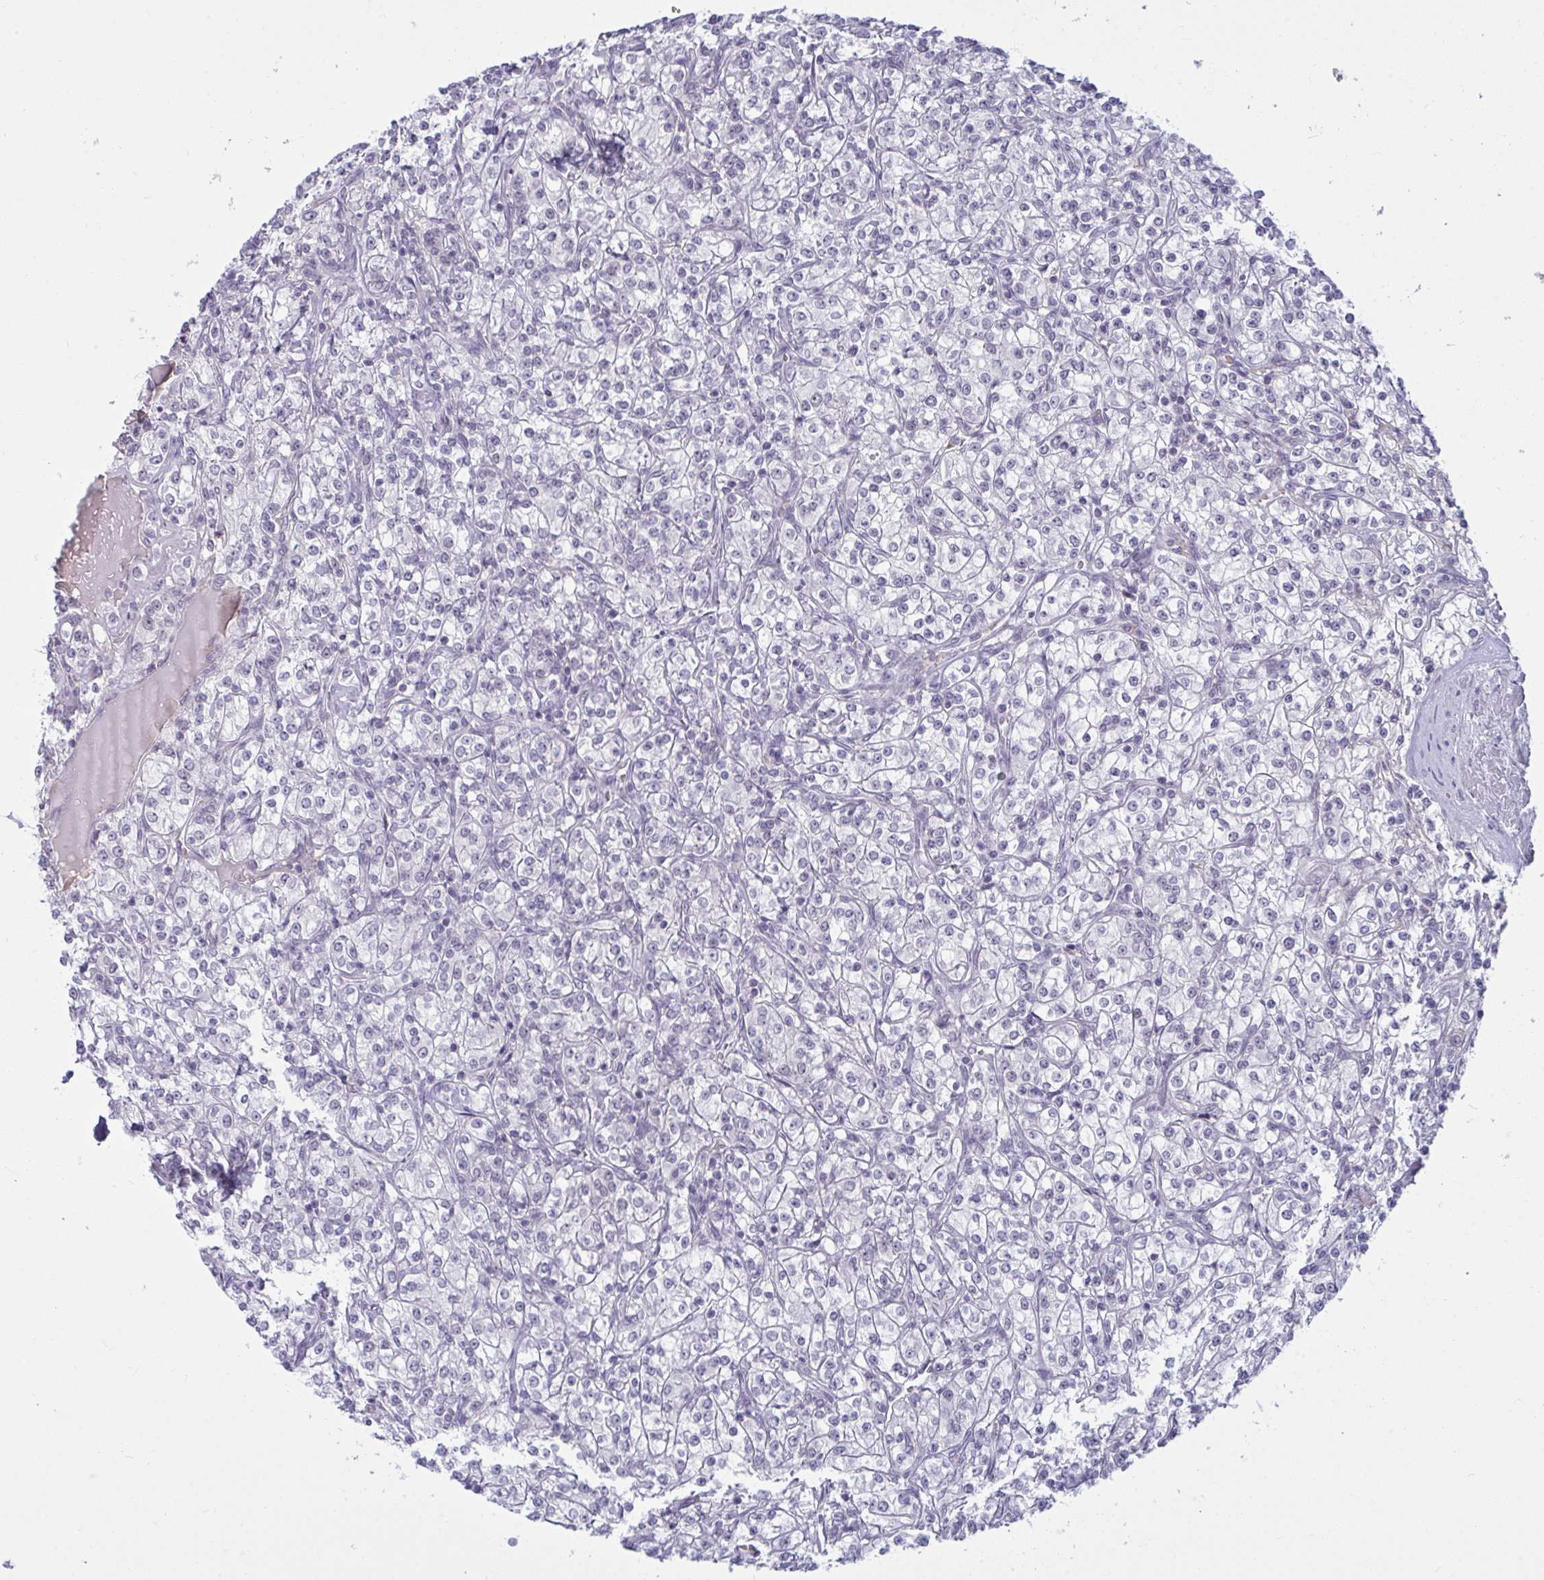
{"staining": {"intensity": "negative", "quantity": "none", "location": "none"}, "tissue": "renal cancer", "cell_type": "Tumor cells", "image_type": "cancer", "snomed": [{"axis": "morphology", "description": "Adenocarcinoma, NOS"}, {"axis": "topography", "description": "Kidney"}], "caption": "An immunohistochemistry image of renal cancer (adenocarcinoma) is shown. There is no staining in tumor cells of renal cancer (adenocarcinoma). (DAB (3,3'-diaminobenzidine) immunohistochemistry visualized using brightfield microscopy, high magnification).", "gene": "RNASEH1", "patient": {"sex": "male", "age": 77}}